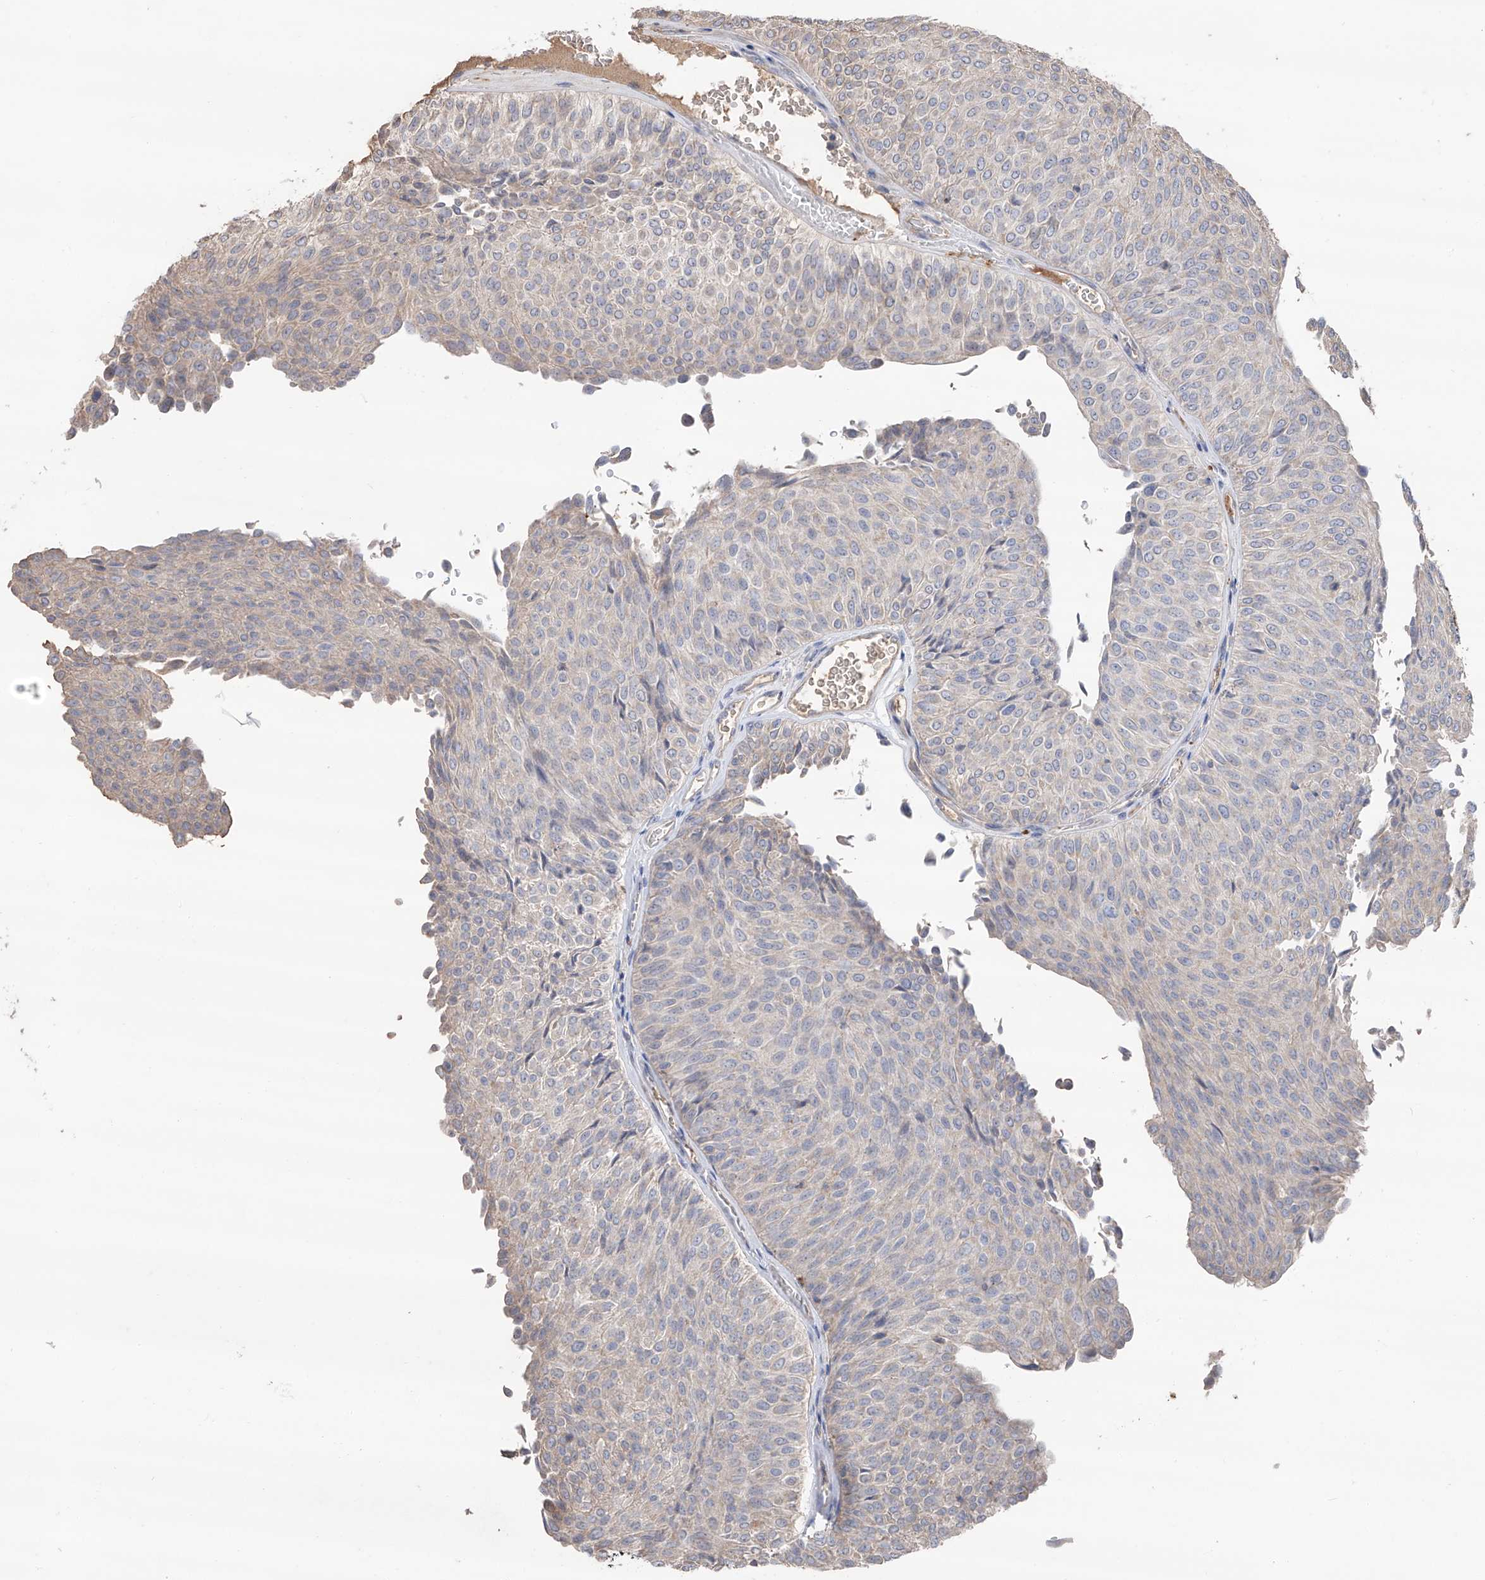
{"staining": {"intensity": "negative", "quantity": "none", "location": "none"}, "tissue": "urothelial cancer", "cell_type": "Tumor cells", "image_type": "cancer", "snomed": [{"axis": "morphology", "description": "Urothelial carcinoma, Low grade"}, {"axis": "topography", "description": "Urinary bladder"}], "caption": "This is an IHC photomicrograph of human low-grade urothelial carcinoma. There is no positivity in tumor cells.", "gene": "EDN1", "patient": {"sex": "male", "age": 78}}